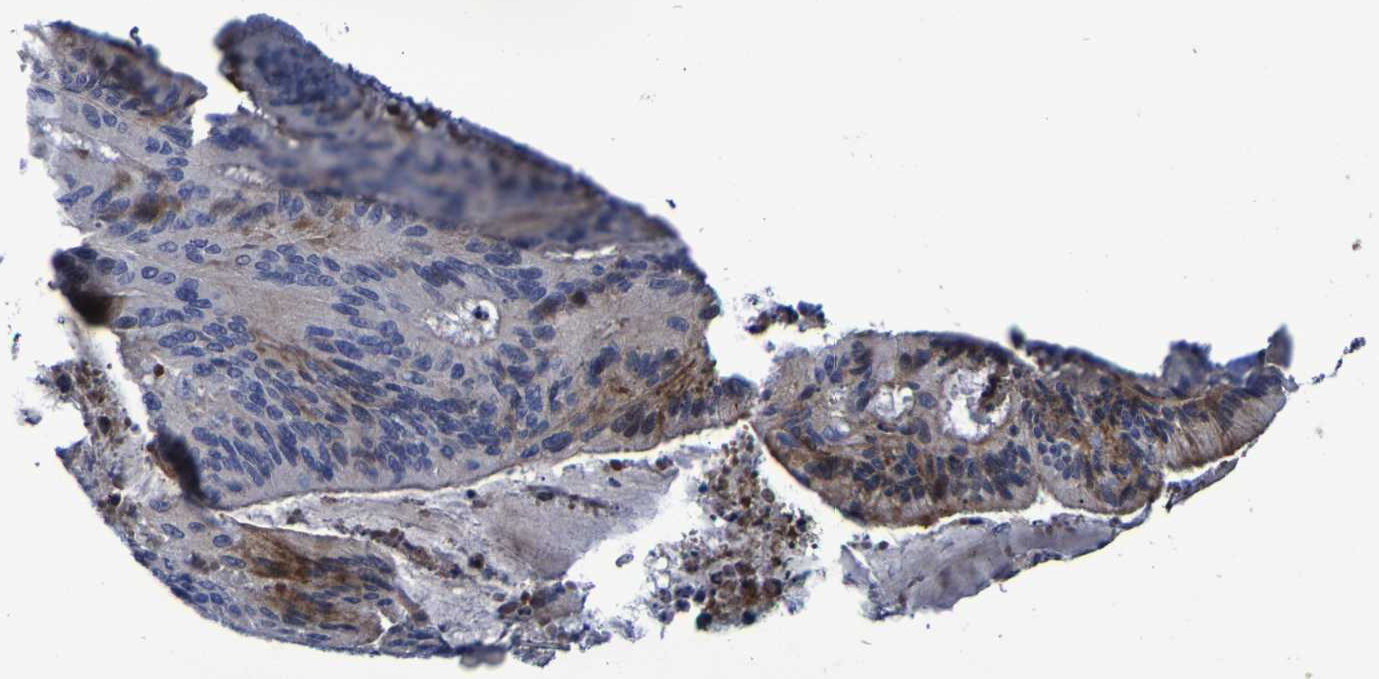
{"staining": {"intensity": "moderate", "quantity": "<25%", "location": "cytoplasmic/membranous"}, "tissue": "liver cancer", "cell_type": "Tumor cells", "image_type": "cancer", "snomed": [{"axis": "morphology", "description": "Cholangiocarcinoma"}, {"axis": "topography", "description": "Liver"}], "caption": "Immunohistochemistry photomicrograph of neoplastic tissue: cholangiocarcinoma (liver) stained using immunohistochemistry (IHC) shows low levels of moderate protein expression localized specifically in the cytoplasmic/membranous of tumor cells, appearing as a cytoplasmic/membranous brown color.", "gene": "MGLL", "patient": {"sex": "female", "age": 73}}